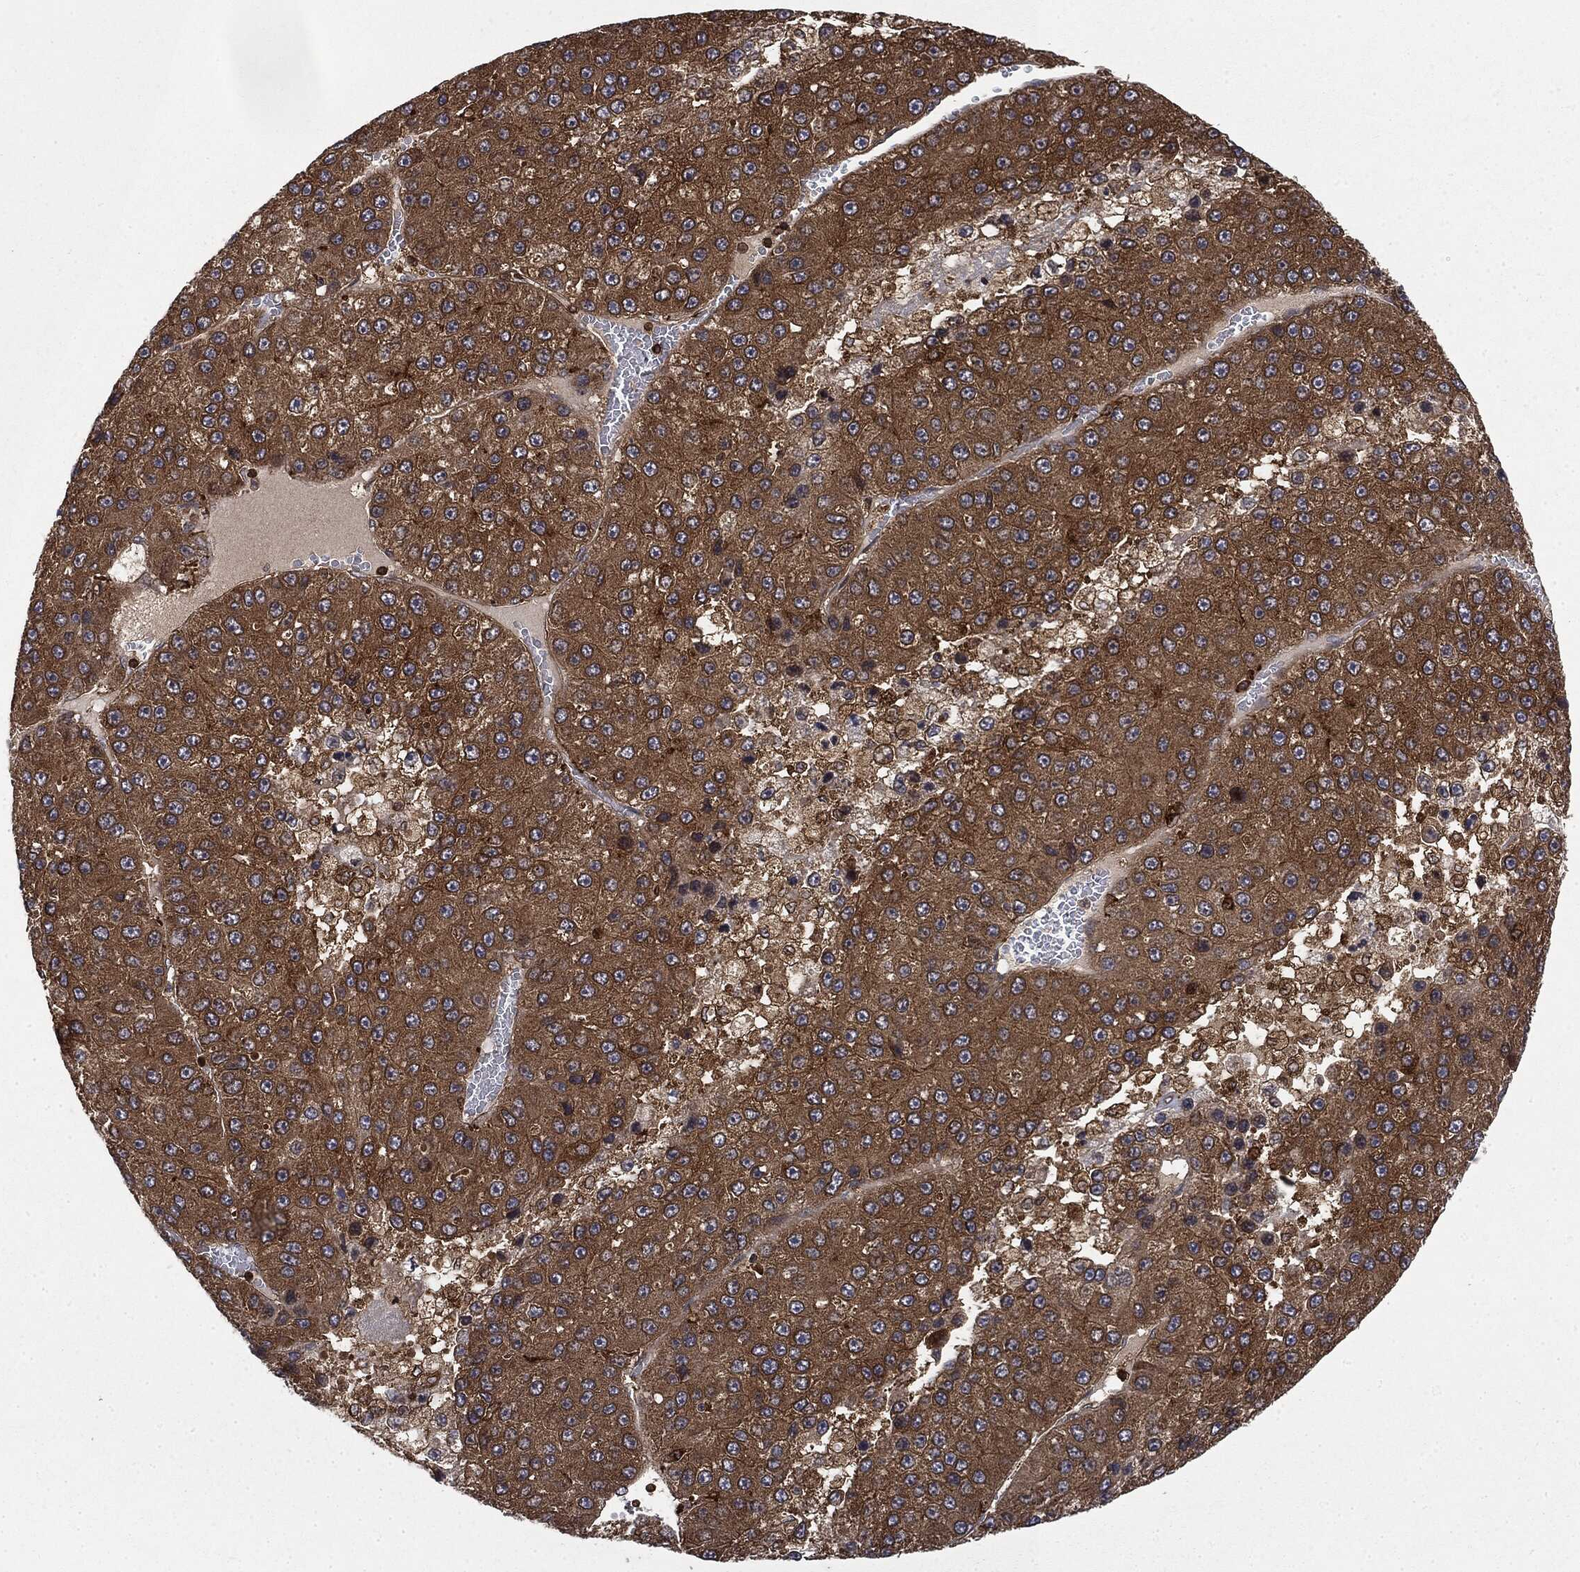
{"staining": {"intensity": "strong", "quantity": ">75%", "location": "cytoplasmic/membranous"}, "tissue": "liver cancer", "cell_type": "Tumor cells", "image_type": "cancer", "snomed": [{"axis": "morphology", "description": "Carcinoma, Hepatocellular, NOS"}, {"axis": "topography", "description": "Liver"}], "caption": "Immunohistochemistry micrograph of neoplastic tissue: human liver hepatocellular carcinoma stained using IHC shows high levels of strong protein expression localized specifically in the cytoplasmic/membranous of tumor cells, appearing as a cytoplasmic/membranous brown color.", "gene": "SNX5", "patient": {"sex": "female", "age": 73}}